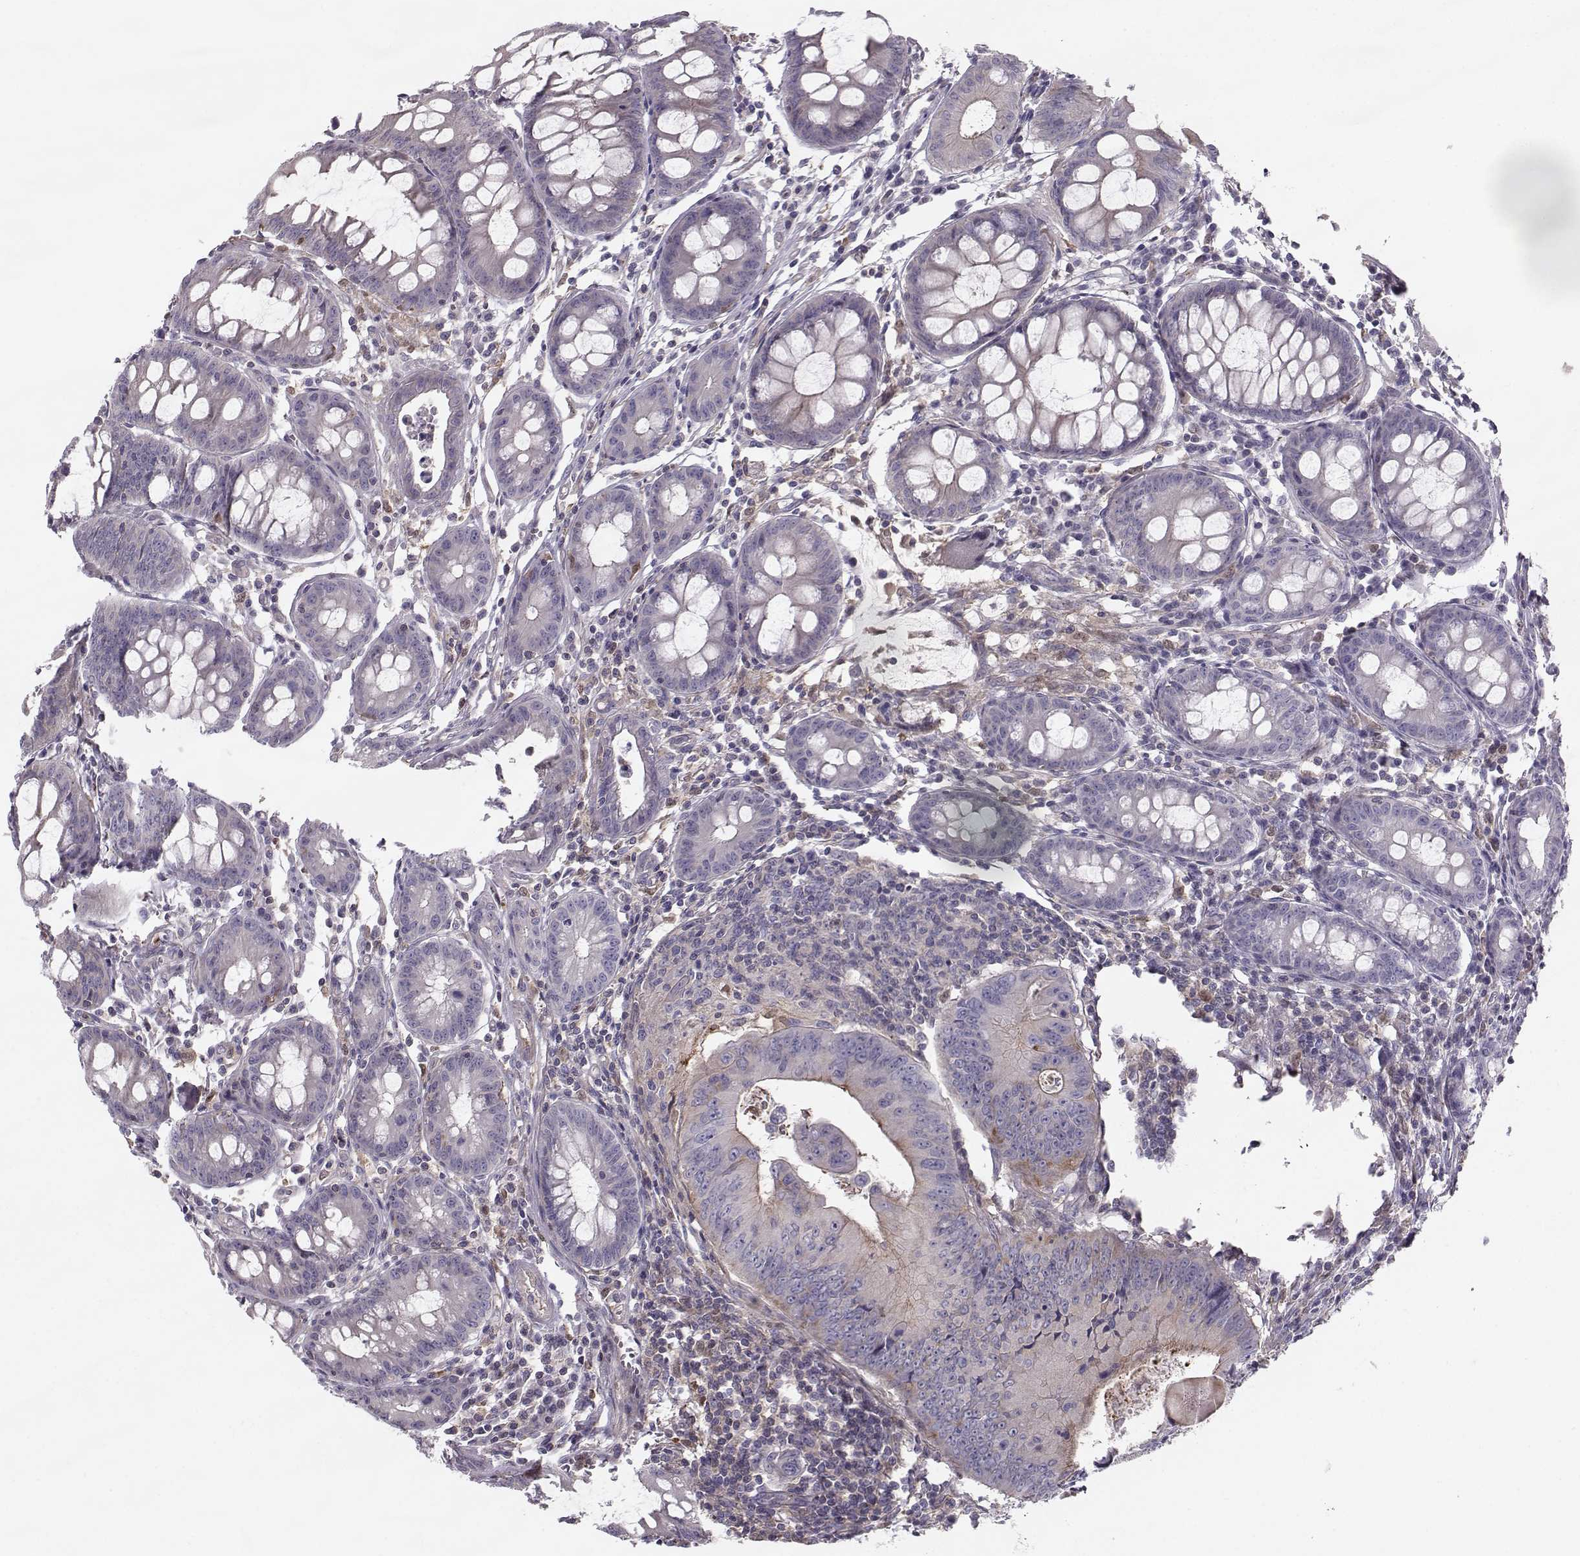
{"staining": {"intensity": "moderate", "quantity": "<25%", "location": "cytoplasmic/membranous"}, "tissue": "colorectal cancer", "cell_type": "Tumor cells", "image_type": "cancer", "snomed": [{"axis": "morphology", "description": "Adenocarcinoma, NOS"}, {"axis": "topography", "description": "Colon"}], "caption": "Tumor cells display low levels of moderate cytoplasmic/membranous expression in approximately <25% of cells in human colorectal cancer (adenocarcinoma).", "gene": "ASB16", "patient": {"sex": "female", "age": 87}}